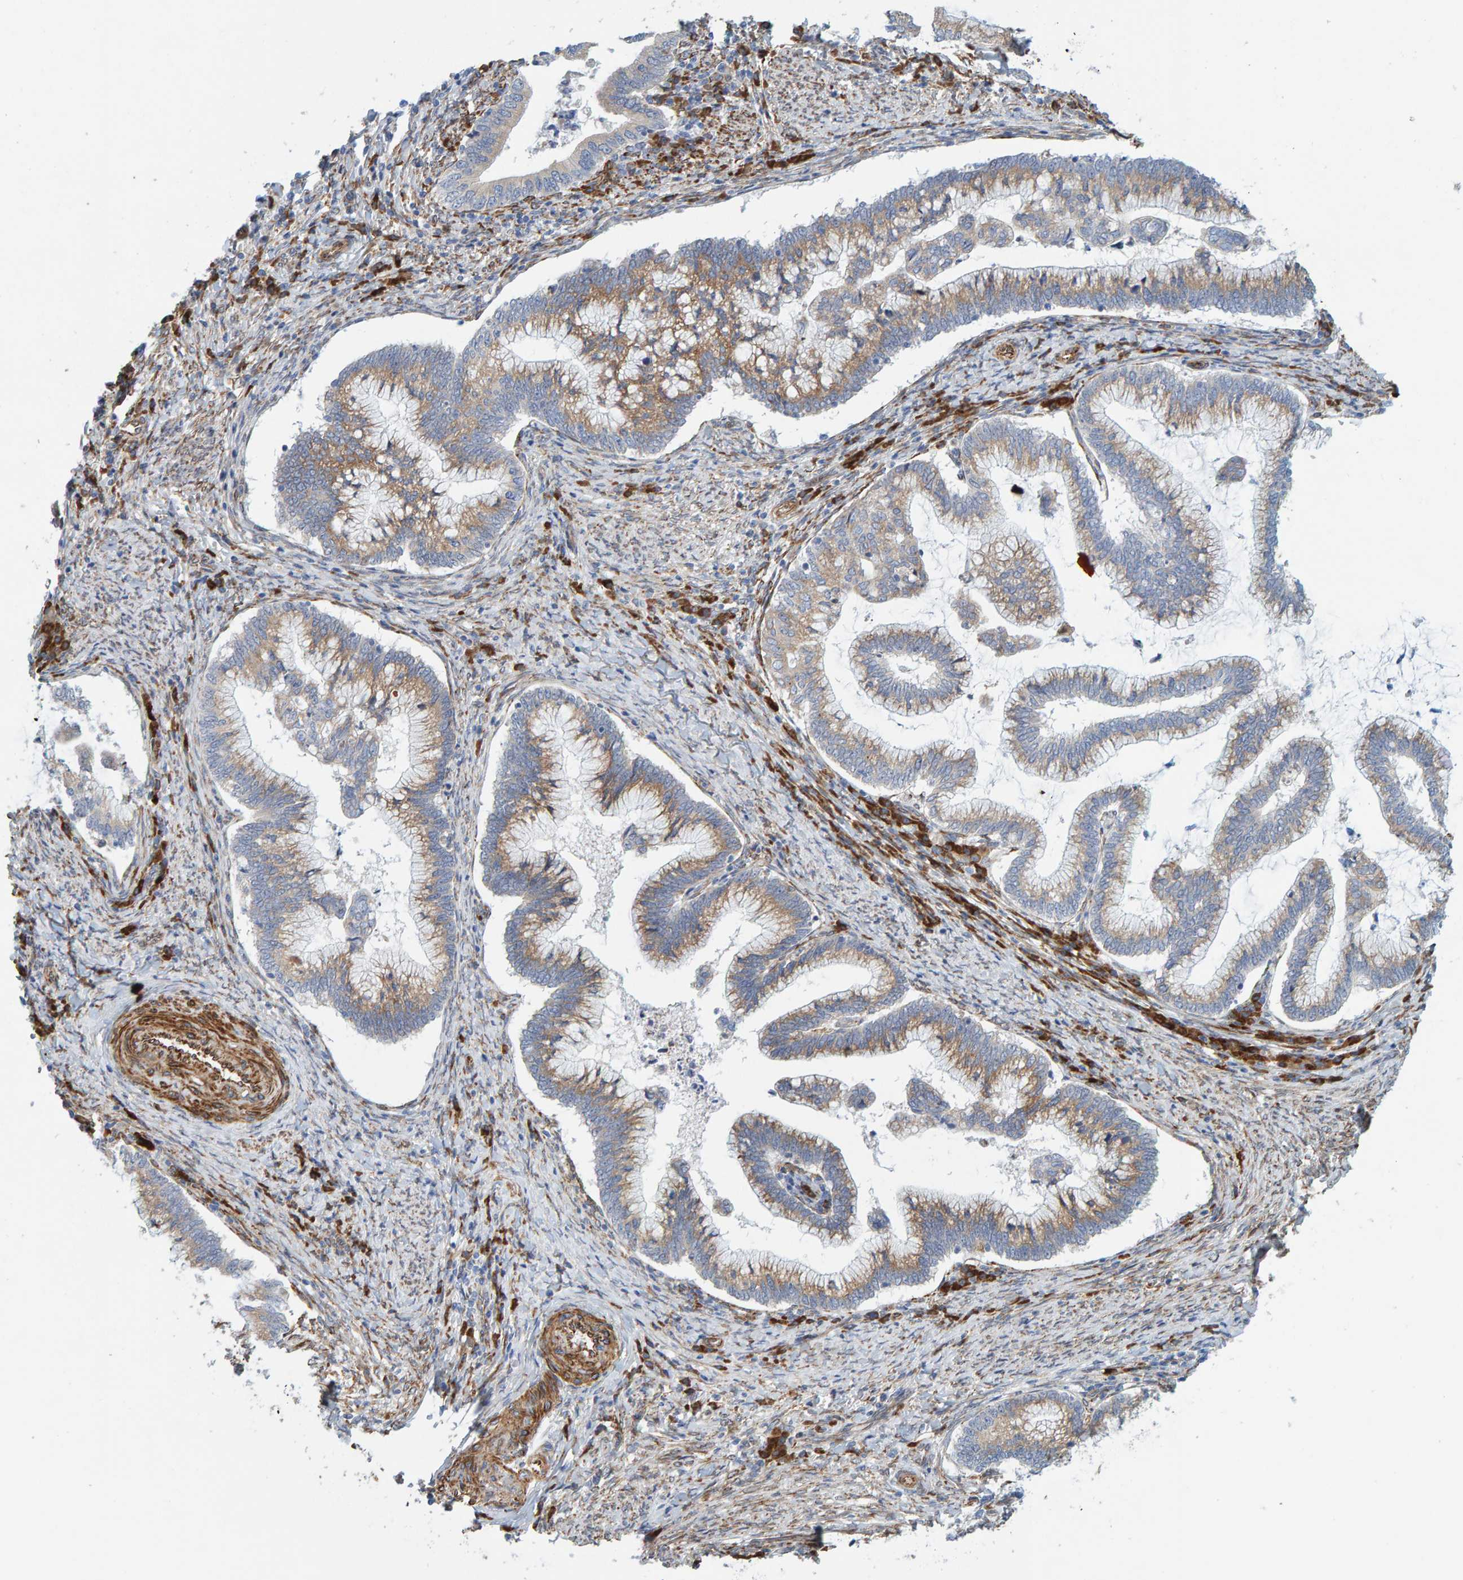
{"staining": {"intensity": "moderate", "quantity": "25%-75%", "location": "cytoplasmic/membranous"}, "tissue": "cervical cancer", "cell_type": "Tumor cells", "image_type": "cancer", "snomed": [{"axis": "morphology", "description": "Adenocarcinoma, NOS"}, {"axis": "topography", "description": "Cervix"}], "caption": "Human cervical cancer stained with a brown dye demonstrates moderate cytoplasmic/membranous positive positivity in about 25%-75% of tumor cells.", "gene": "MMP16", "patient": {"sex": "female", "age": 36}}